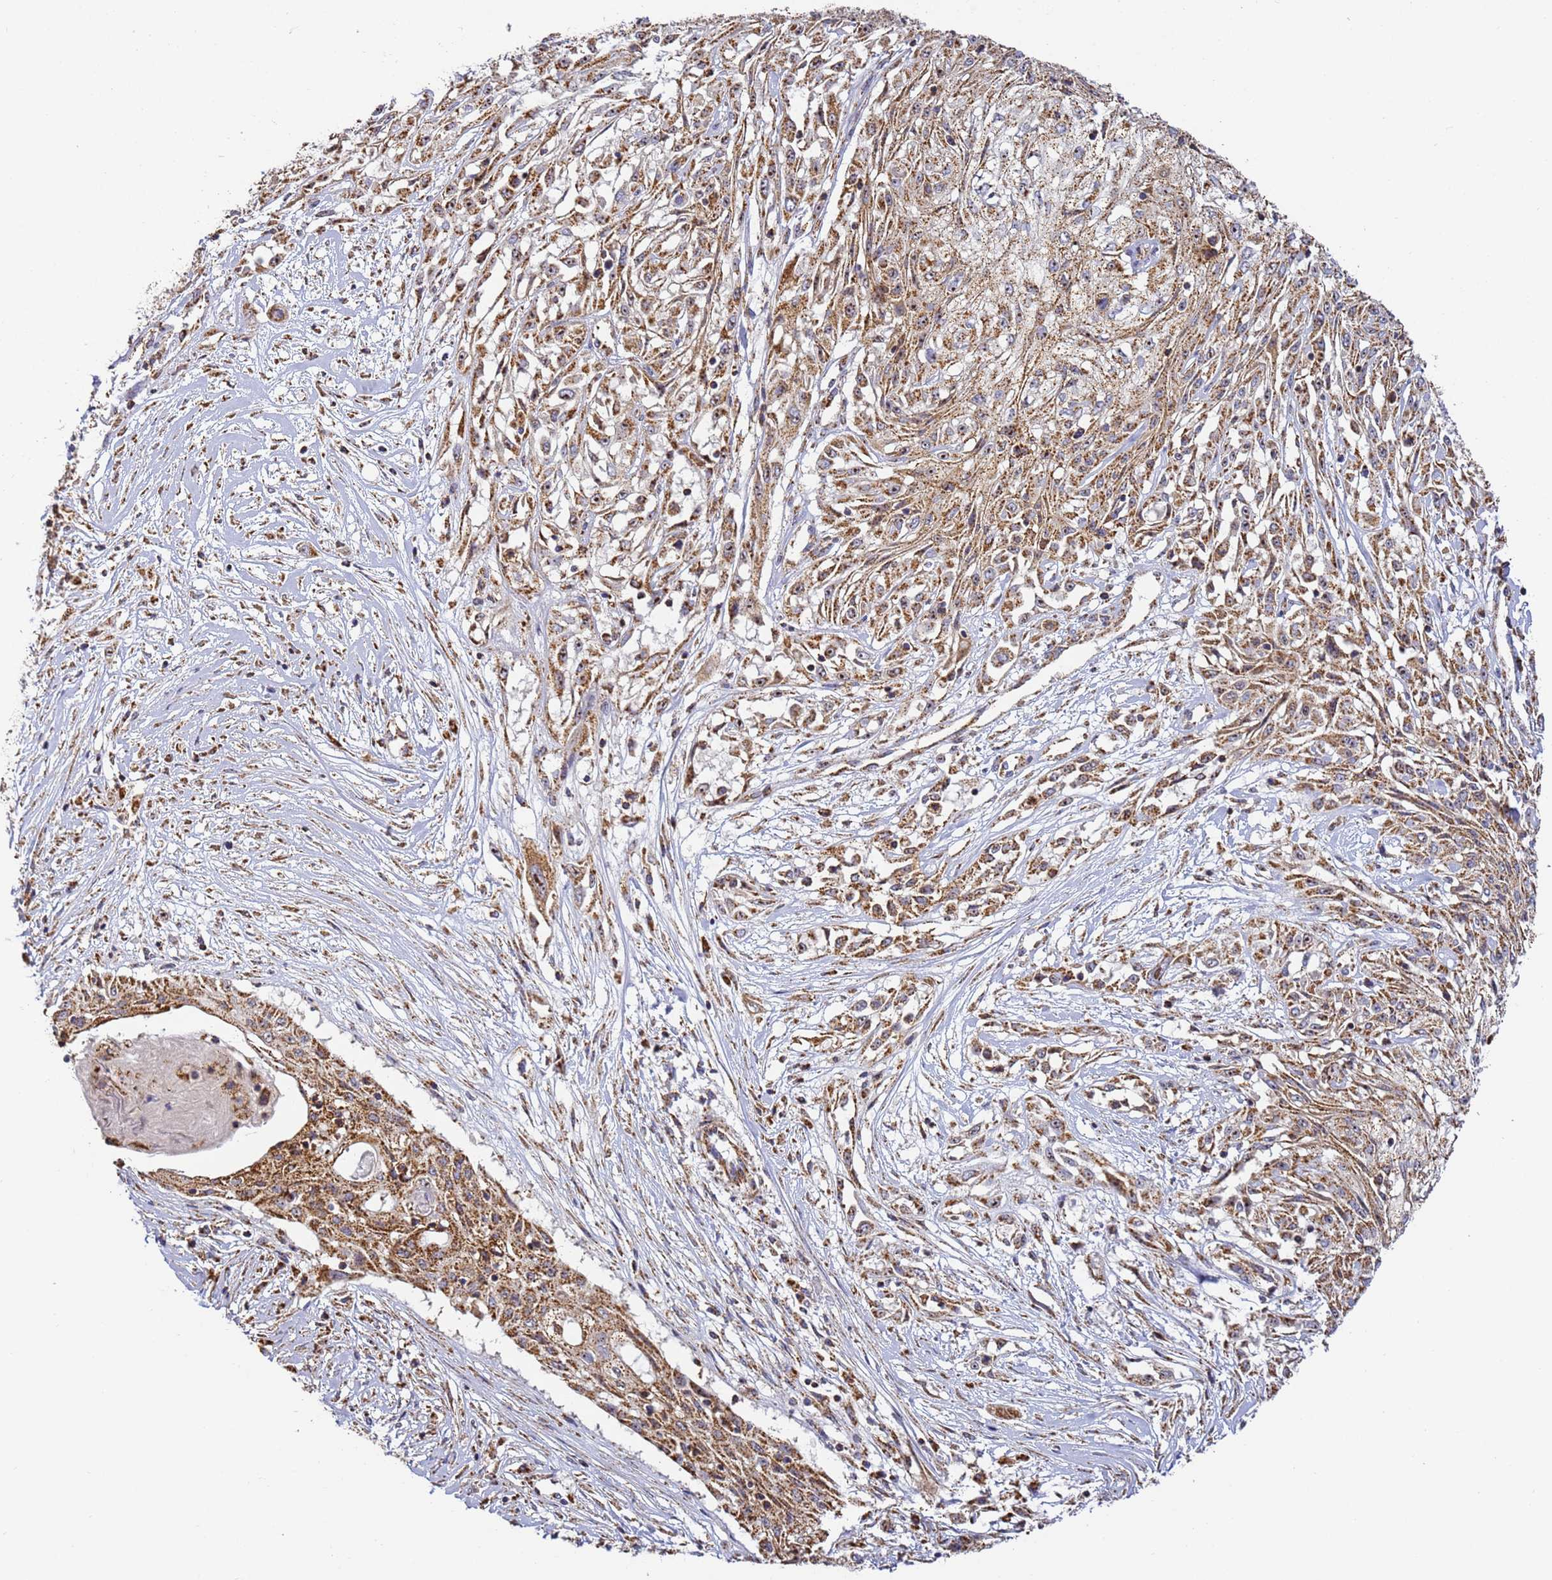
{"staining": {"intensity": "moderate", "quantity": ">75%", "location": "cytoplasmic/membranous"}, "tissue": "skin cancer", "cell_type": "Tumor cells", "image_type": "cancer", "snomed": [{"axis": "morphology", "description": "Squamous cell carcinoma, NOS"}, {"axis": "morphology", "description": "Squamous cell carcinoma, metastatic, NOS"}, {"axis": "topography", "description": "Skin"}, {"axis": "topography", "description": "Lymph node"}], "caption": "Immunohistochemistry image of human metastatic squamous cell carcinoma (skin) stained for a protein (brown), which displays medium levels of moderate cytoplasmic/membranous expression in approximately >75% of tumor cells.", "gene": "FRG2C", "patient": {"sex": "male", "age": 75}}